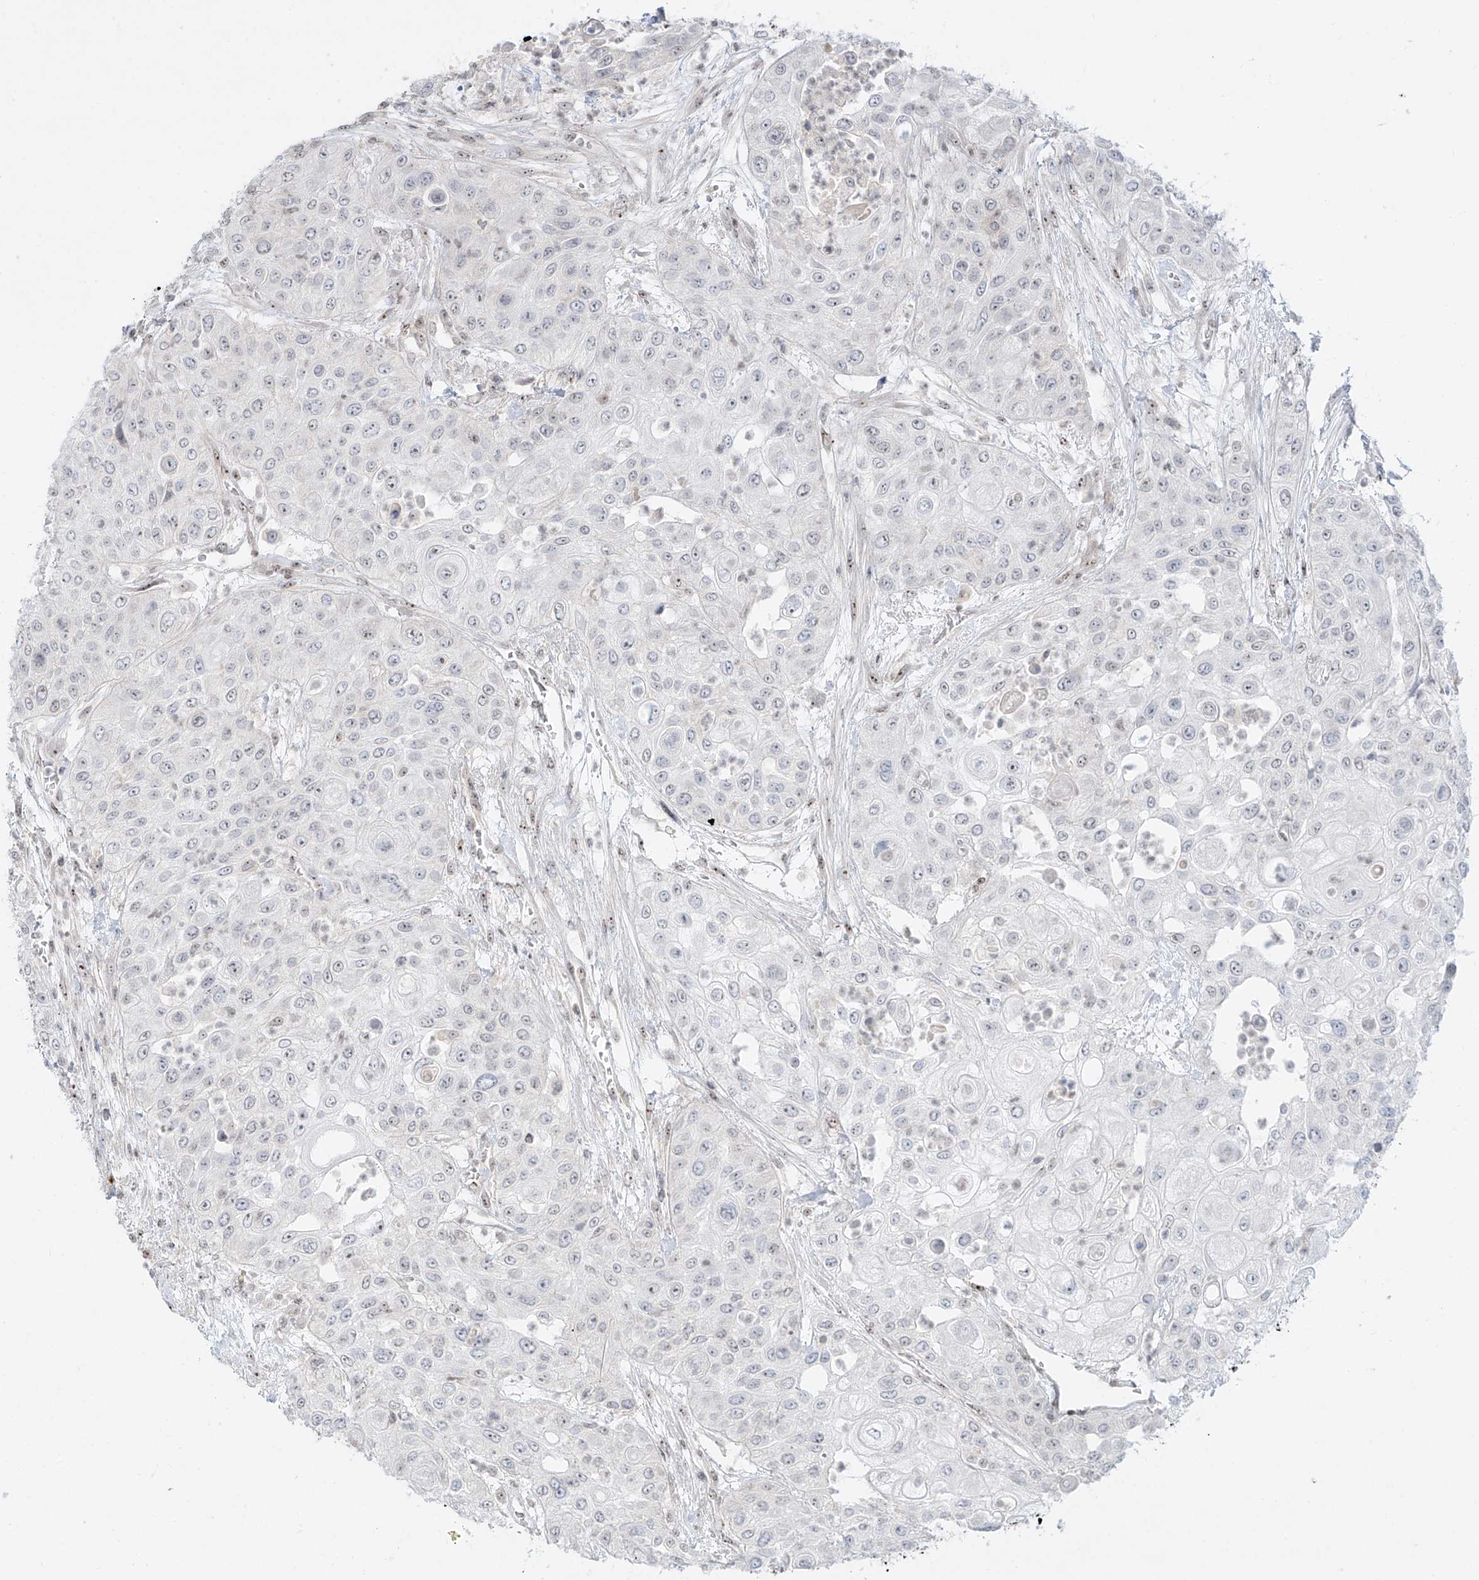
{"staining": {"intensity": "negative", "quantity": "none", "location": "none"}, "tissue": "urothelial cancer", "cell_type": "Tumor cells", "image_type": "cancer", "snomed": [{"axis": "morphology", "description": "Urothelial carcinoma, High grade"}, {"axis": "topography", "description": "Urinary bladder"}], "caption": "Micrograph shows no protein positivity in tumor cells of urothelial cancer tissue. (Brightfield microscopy of DAB IHC at high magnification).", "gene": "ZNF512", "patient": {"sex": "female", "age": 79}}